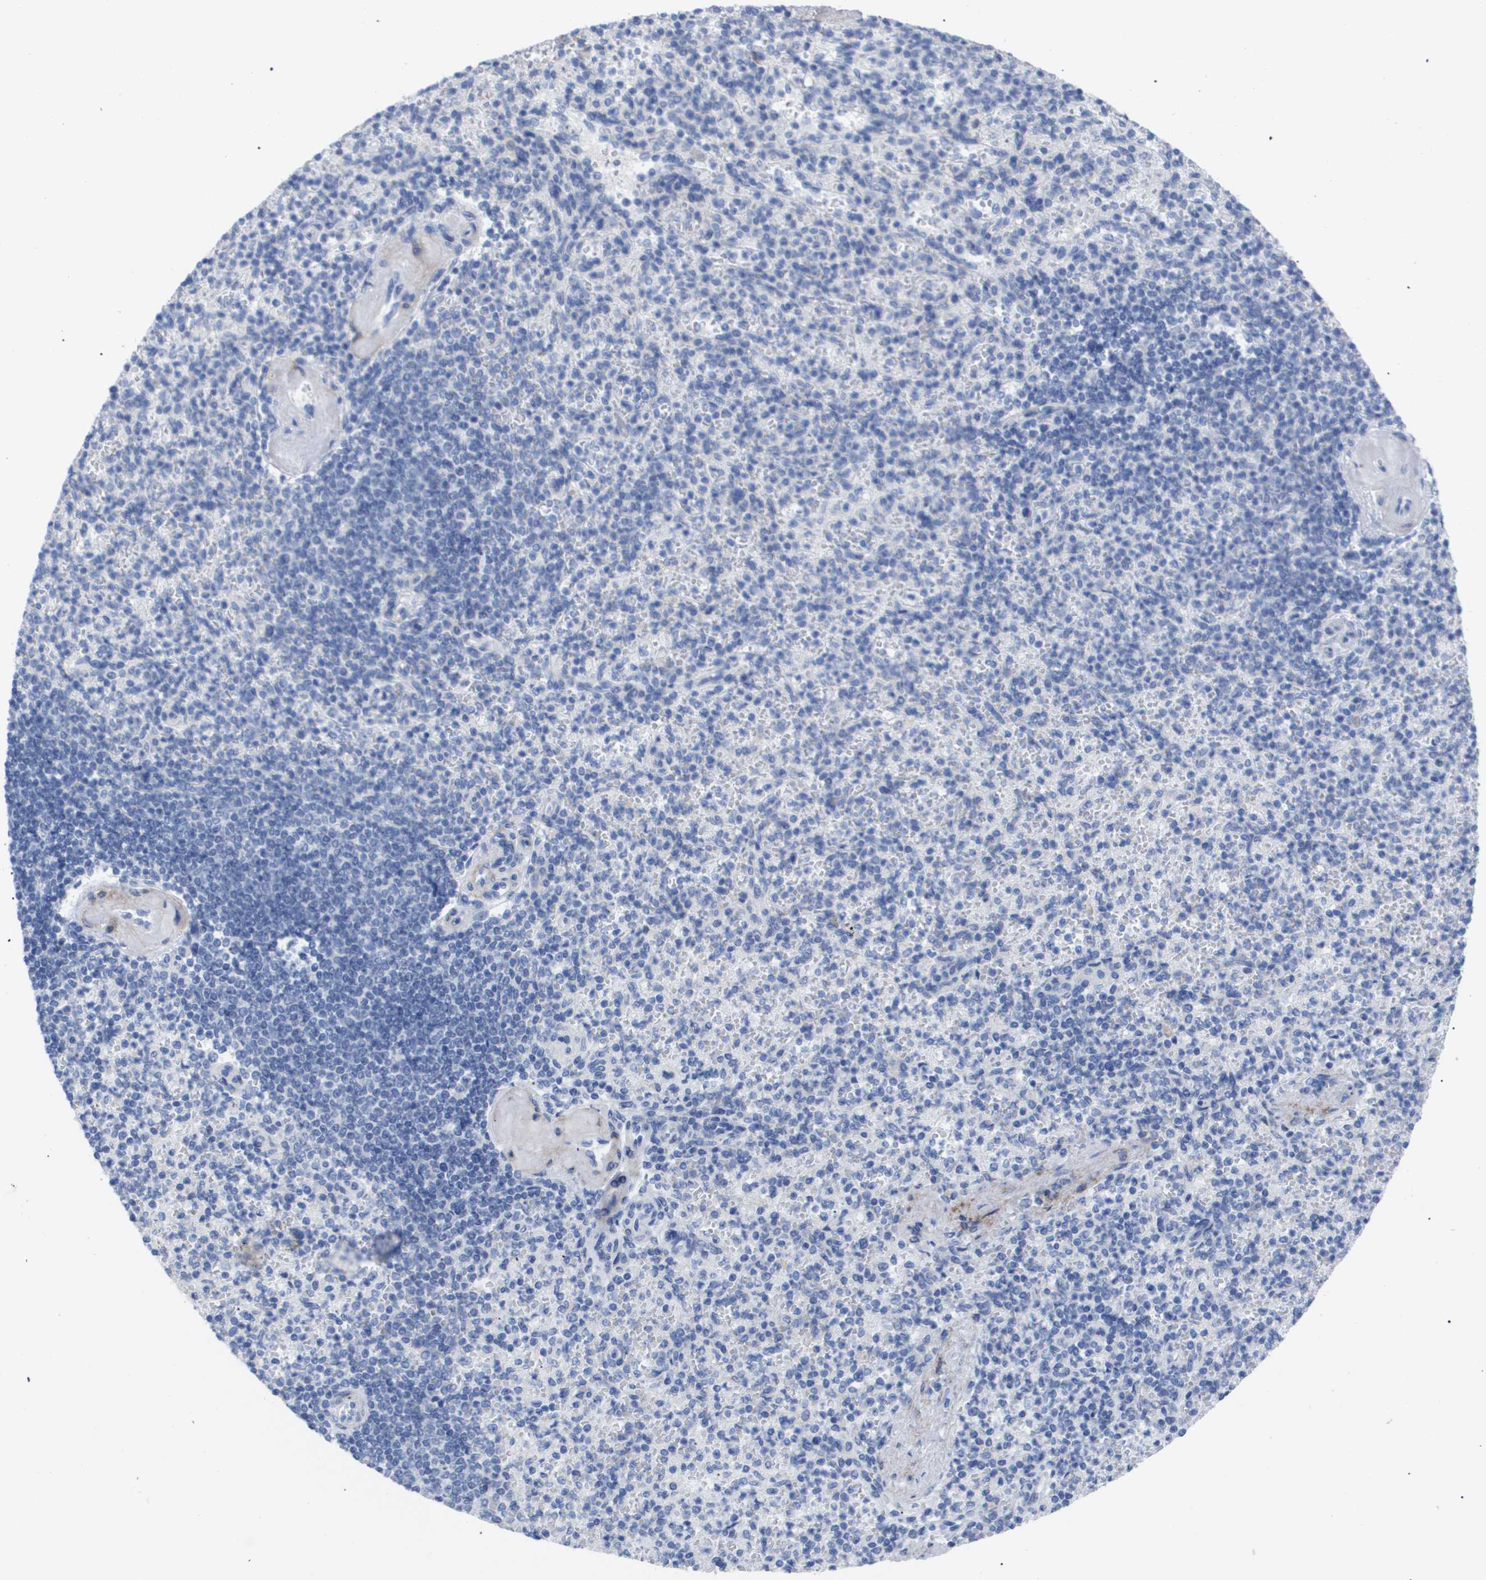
{"staining": {"intensity": "negative", "quantity": "none", "location": "none"}, "tissue": "spleen", "cell_type": "Cells in red pulp", "image_type": "normal", "snomed": [{"axis": "morphology", "description": "Normal tissue, NOS"}, {"axis": "topography", "description": "Spleen"}], "caption": "The photomicrograph exhibits no significant expression in cells in red pulp of spleen. (DAB IHC with hematoxylin counter stain).", "gene": "CAV3", "patient": {"sex": "female", "age": 74}}